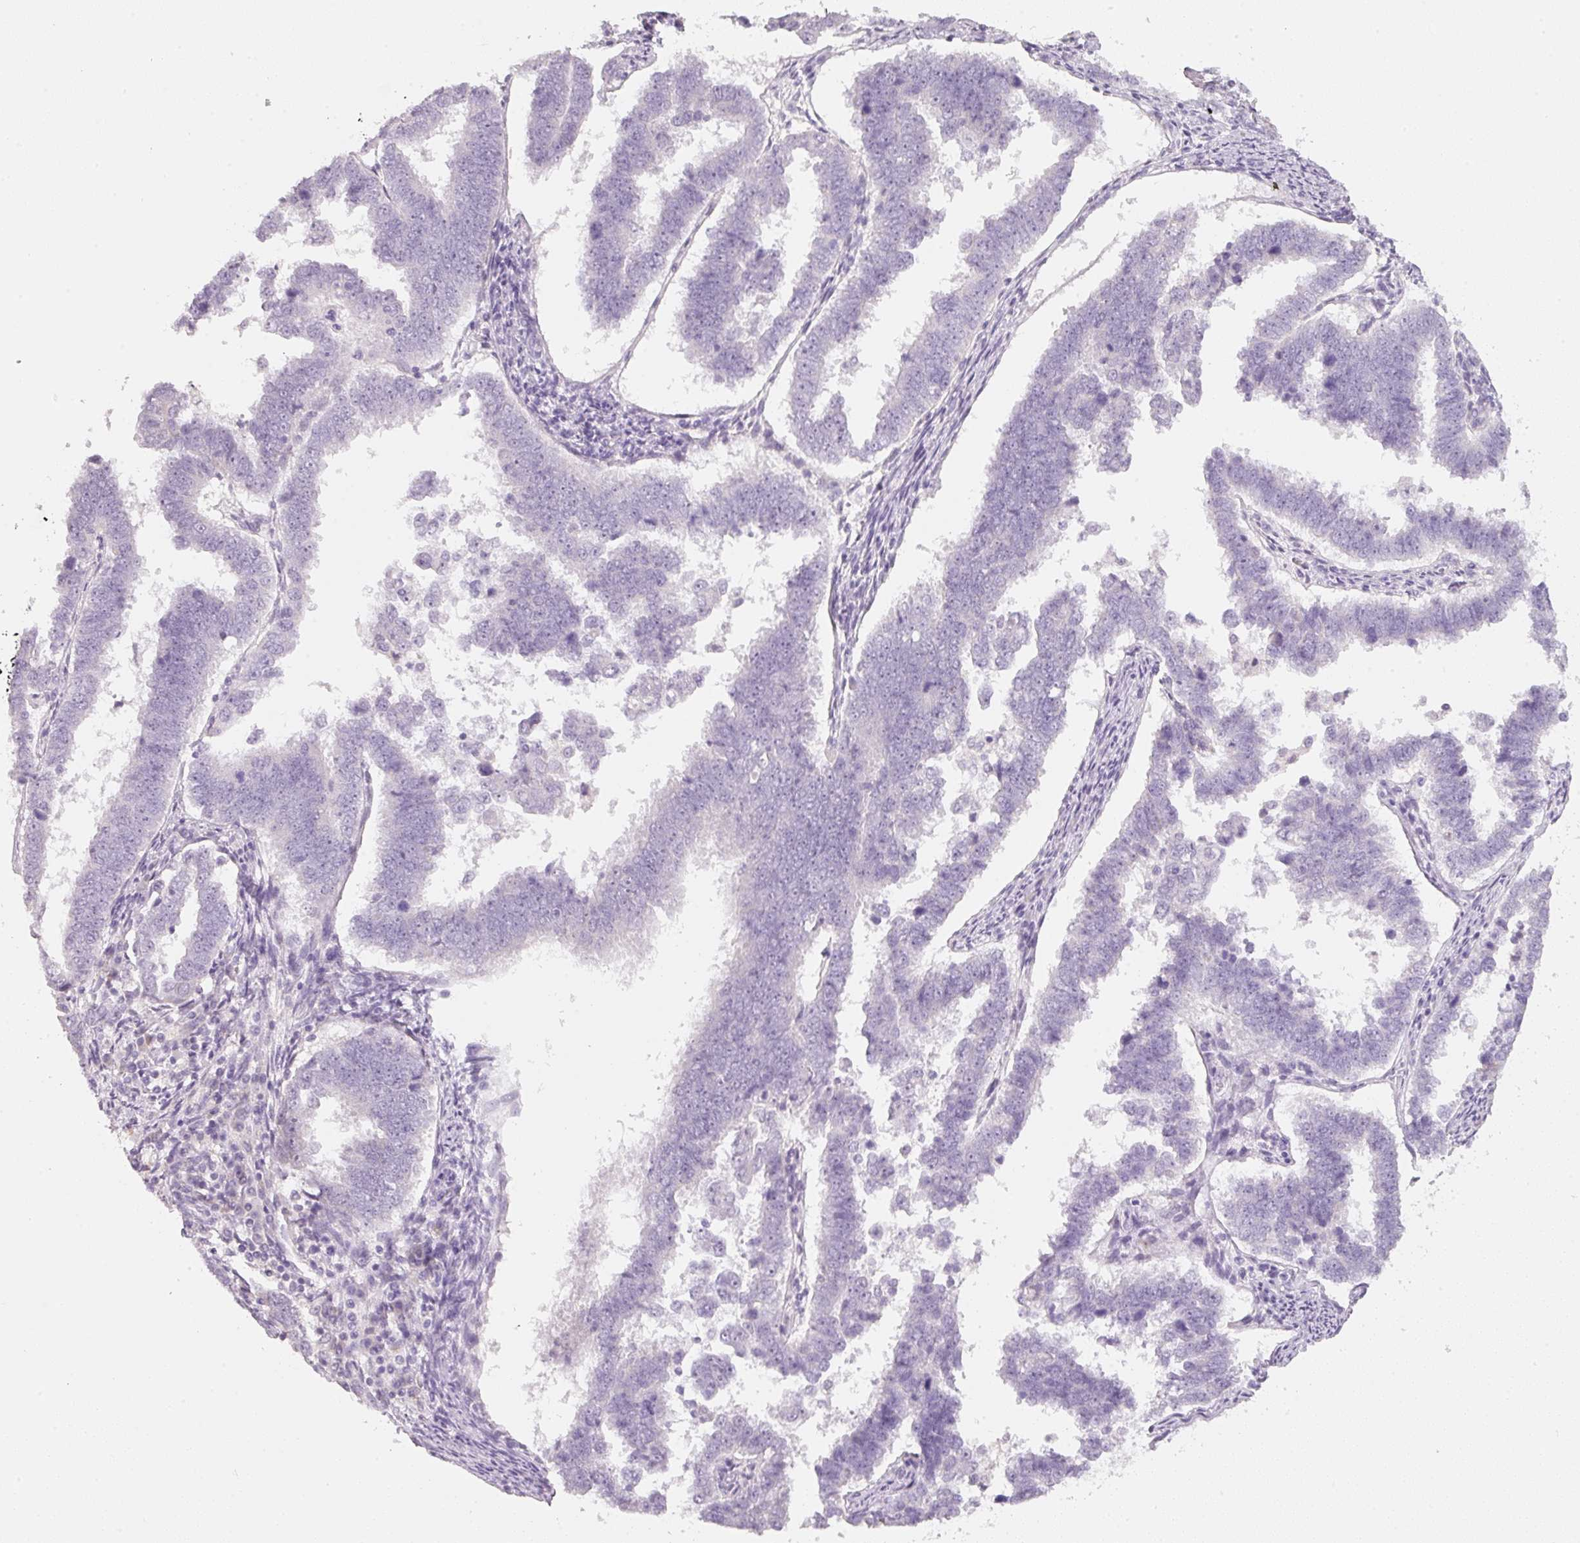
{"staining": {"intensity": "negative", "quantity": "none", "location": "none"}, "tissue": "endometrial cancer", "cell_type": "Tumor cells", "image_type": "cancer", "snomed": [{"axis": "morphology", "description": "Adenocarcinoma, NOS"}, {"axis": "topography", "description": "Endometrium"}], "caption": "The histopathology image demonstrates no significant positivity in tumor cells of endometrial adenocarcinoma.", "gene": "ENSG00000206549", "patient": {"sex": "female", "age": 75}}